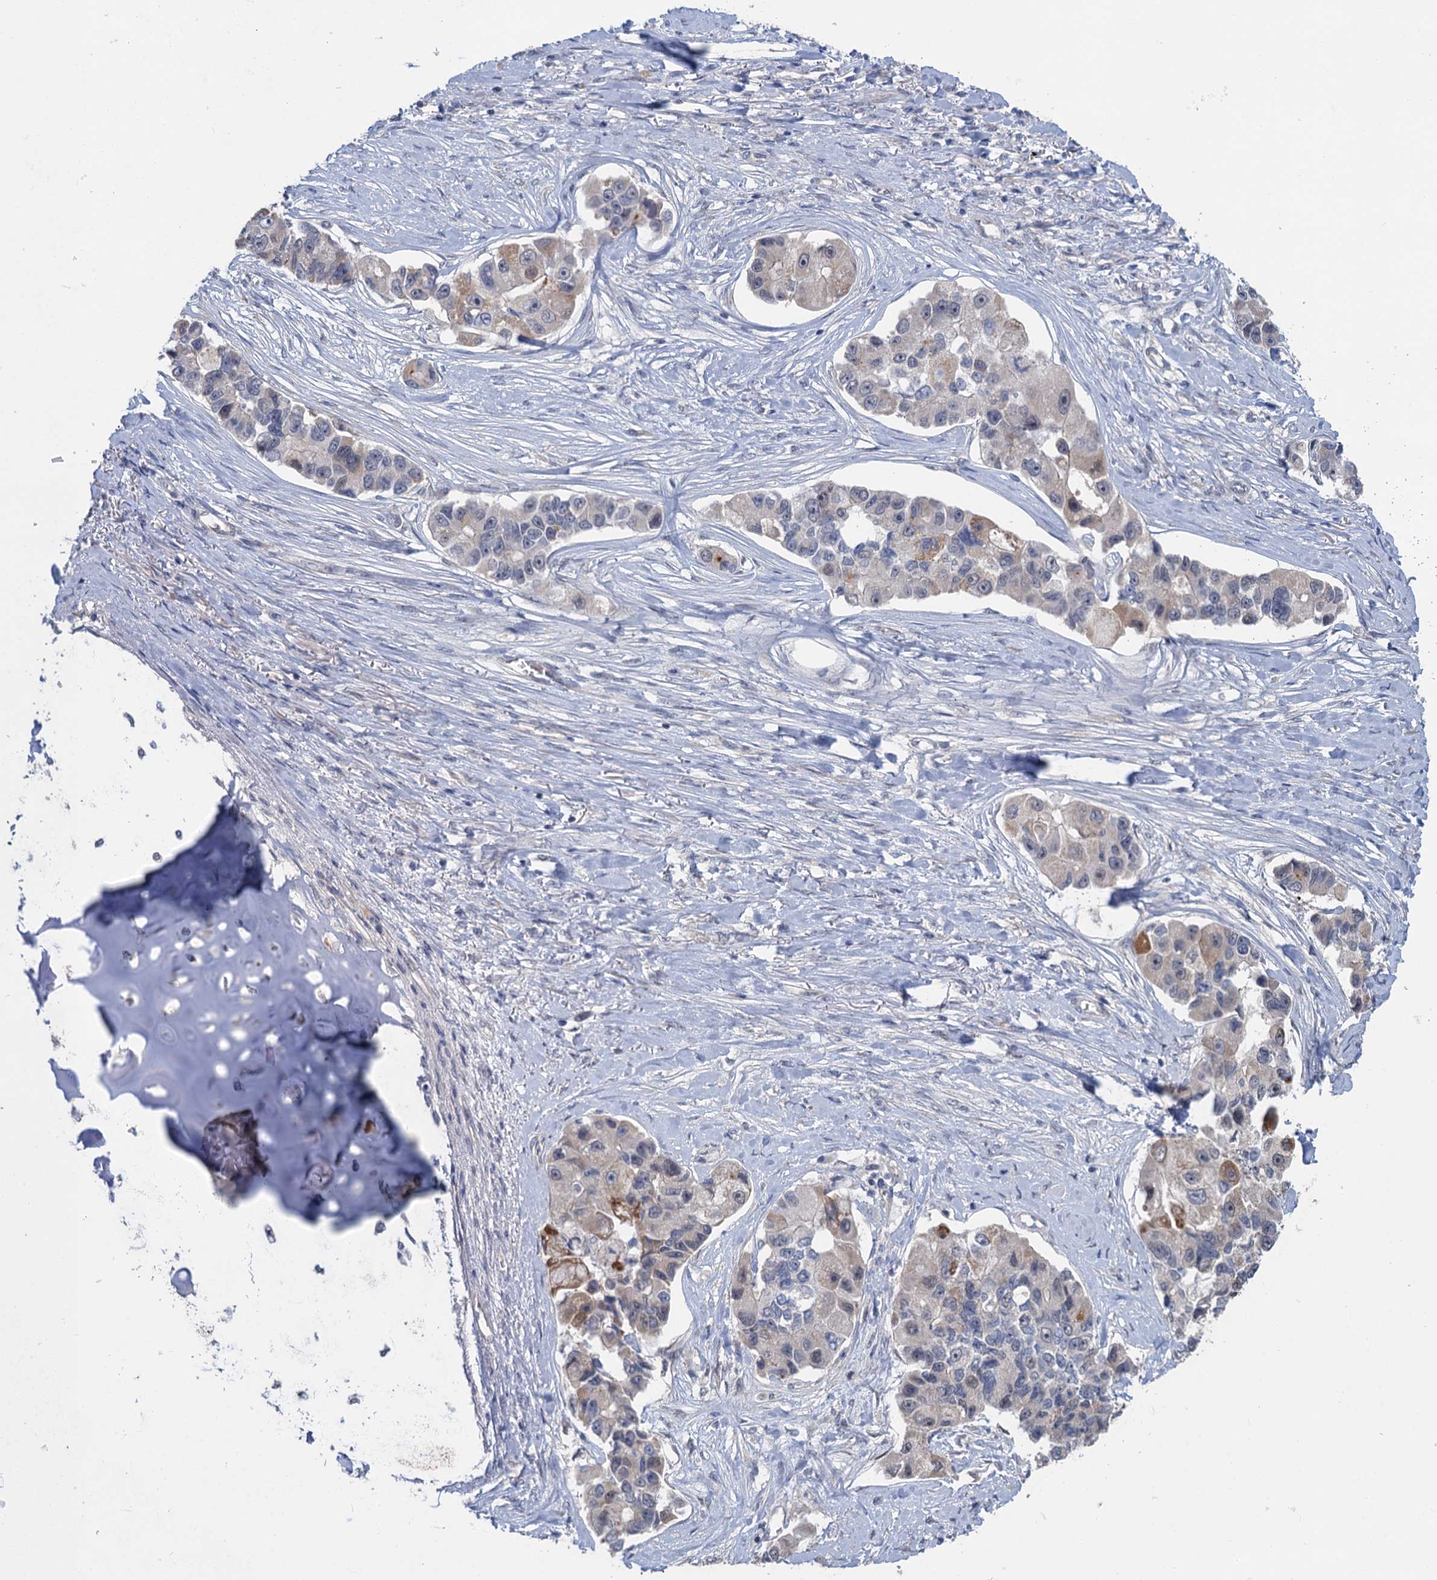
{"staining": {"intensity": "moderate", "quantity": "<25%", "location": "cytoplasmic/membranous"}, "tissue": "lung cancer", "cell_type": "Tumor cells", "image_type": "cancer", "snomed": [{"axis": "morphology", "description": "Adenocarcinoma, NOS"}, {"axis": "topography", "description": "Lung"}], "caption": "Immunohistochemistry (IHC) photomicrograph of human lung adenocarcinoma stained for a protein (brown), which exhibits low levels of moderate cytoplasmic/membranous expression in about <25% of tumor cells.", "gene": "MYO16", "patient": {"sex": "female", "age": 54}}